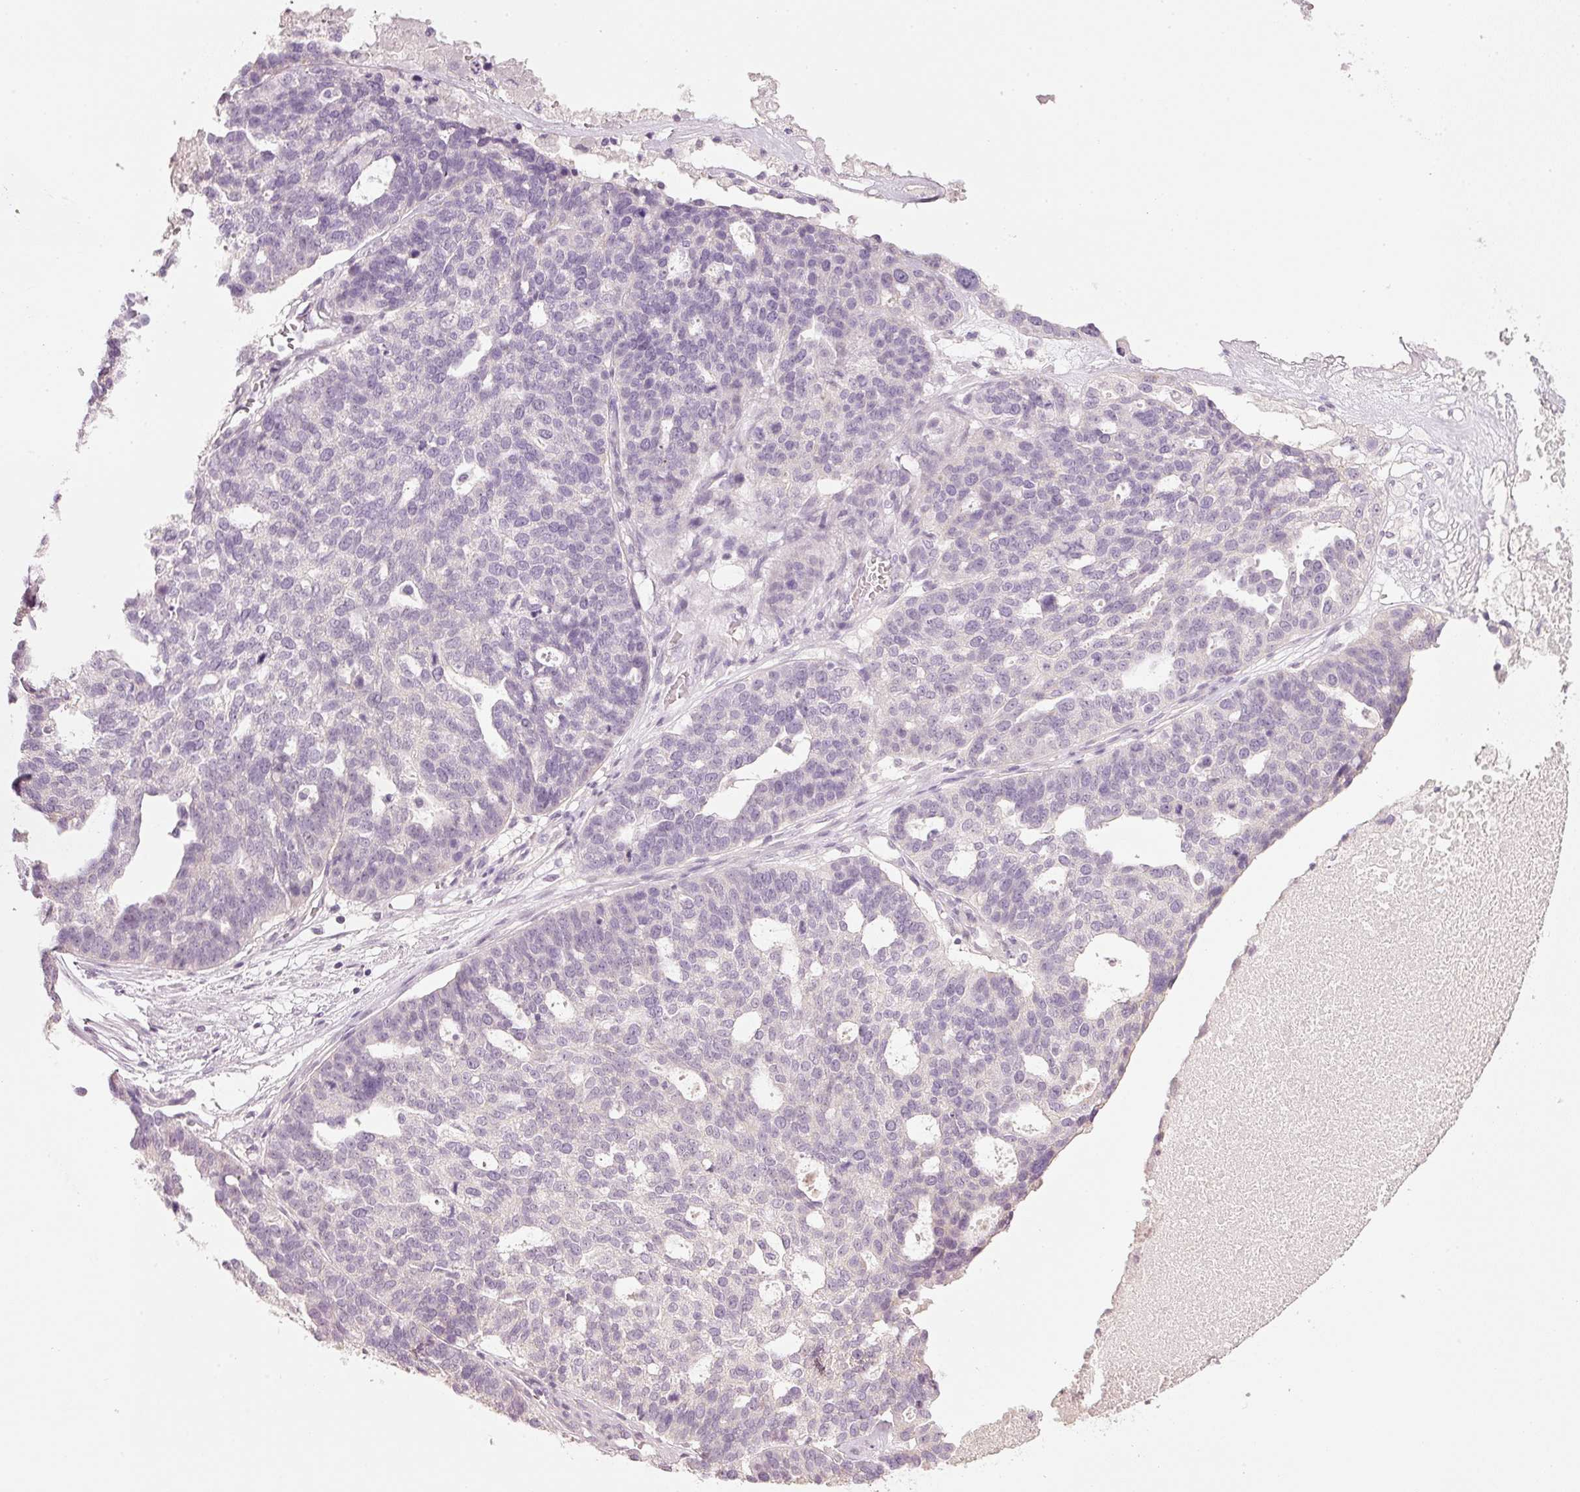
{"staining": {"intensity": "negative", "quantity": "none", "location": "none"}, "tissue": "ovarian cancer", "cell_type": "Tumor cells", "image_type": "cancer", "snomed": [{"axis": "morphology", "description": "Cystadenocarcinoma, serous, NOS"}, {"axis": "topography", "description": "Ovary"}], "caption": "This is an IHC micrograph of human ovarian cancer. There is no staining in tumor cells.", "gene": "STEAP1", "patient": {"sex": "female", "age": 59}}